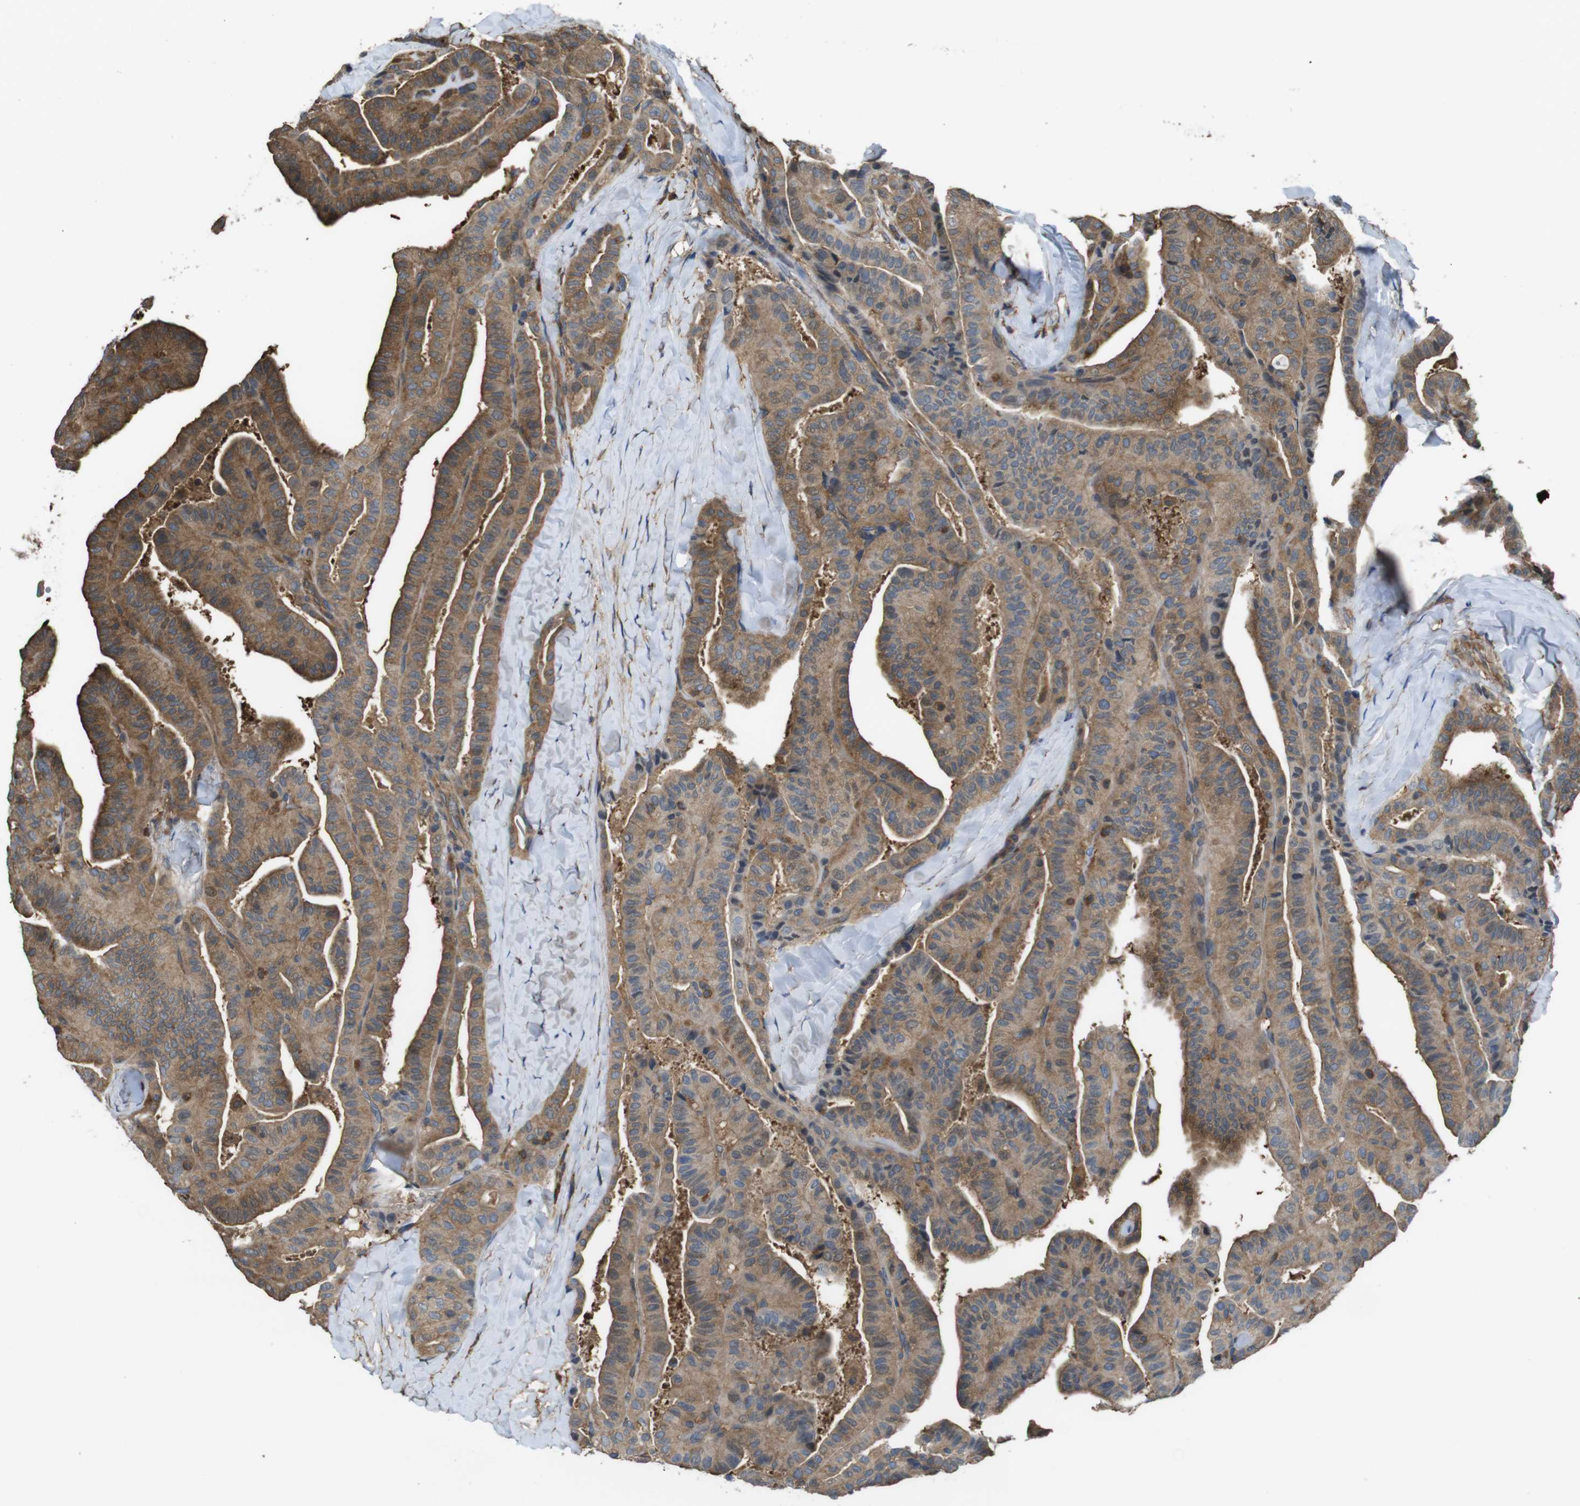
{"staining": {"intensity": "strong", "quantity": ">75%", "location": "cytoplasmic/membranous"}, "tissue": "thyroid cancer", "cell_type": "Tumor cells", "image_type": "cancer", "snomed": [{"axis": "morphology", "description": "Papillary adenocarcinoma, NOS"}, {"axis": "topography", "description": "Thyroid gland"}], "caption": "This is an image of immunohistochemistry (IHC) staining of thyroid papillary adenocarcinoma, which shows strong expression in the cytoplasmic/membranous of tumor cells.", "gene": "ARHGDIA", "patient": {"sex": "male", "age": 77}}